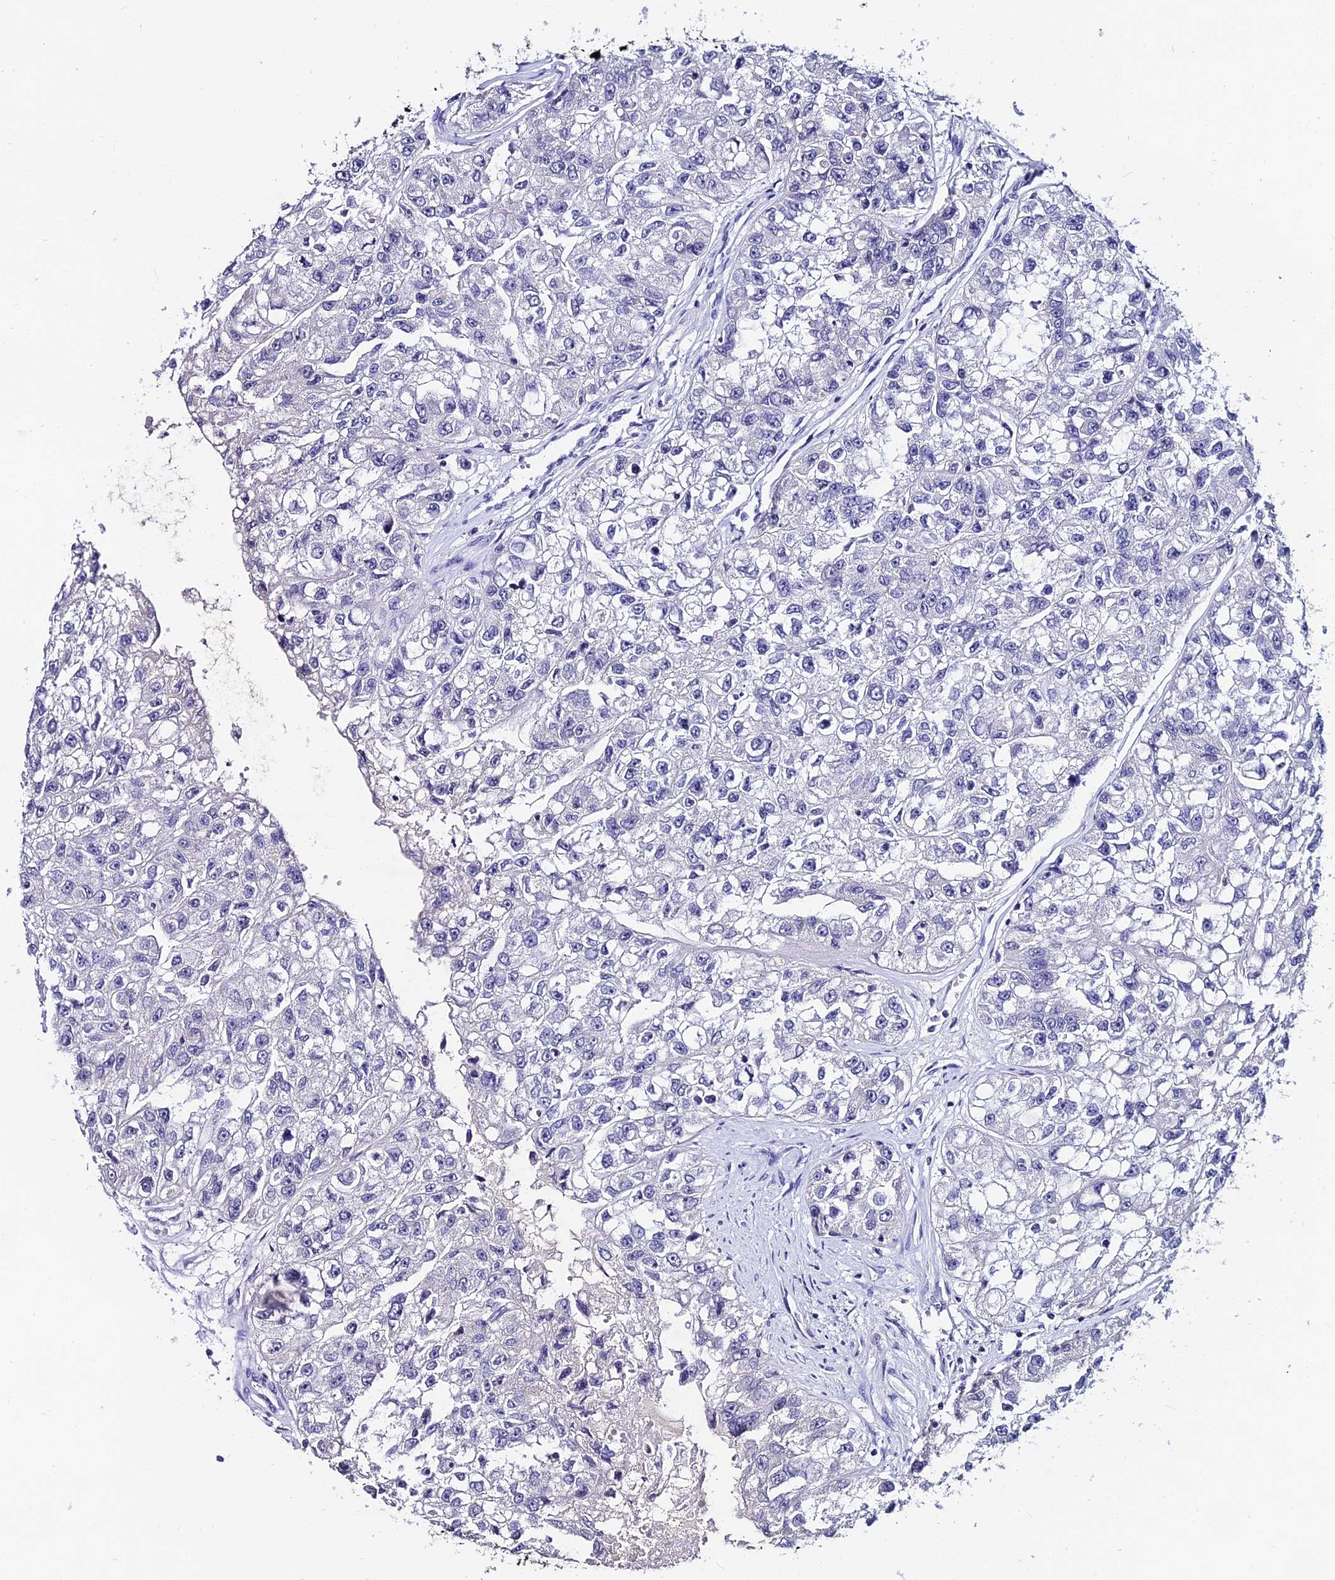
{"staining": {"intensity": "negative", "quantity": "none", "location": "none"}, "tissue": "renal cancer", "cell_type": "Tumor cells", "image_type": "cancer", "snomed": [{"axis": "morphology", "description": "Adenocarcinoma, NOS"}, {"axis": "topography", "description": "Kidney"}], "caption": "An immunohistochemistry photomicrograph of adenocarcinoma (renal) is shown. There is no staining in tumor cells of adenocarcinoma (renal).", "gene": "LGALS7", "patient": {"sex": "male", "age": 63}}